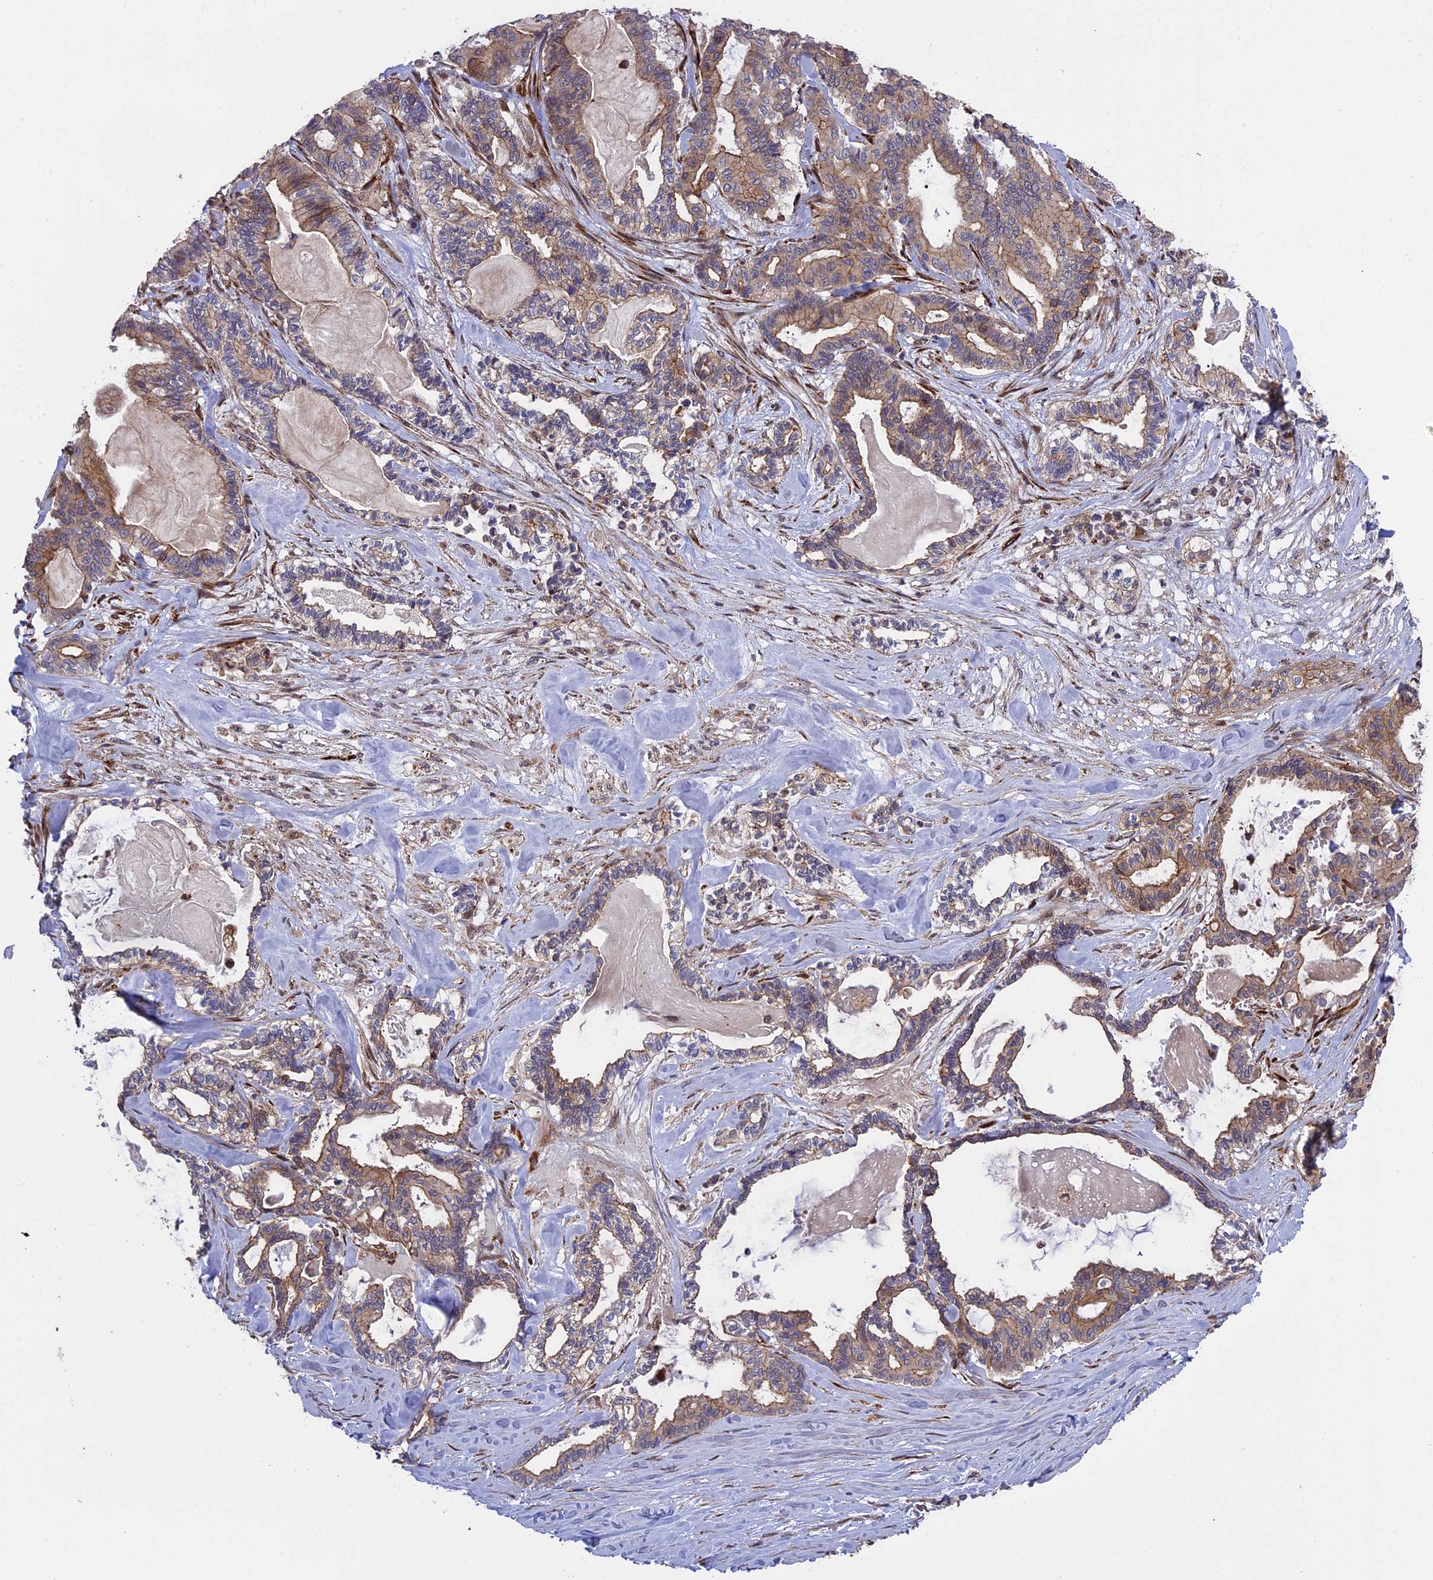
{"staining": {"intensity": "moderate", "quantity": "25%-75%", "location": "cytoplasmic/membranous"}, "tissue": "pancreatic cancer", "cell_type": "Tumor cells", "image_type": "cancer", "snomed": [{"axis": "morphology", "description": "Adenocarcinoma, NOS"}, {"axis": "topography", "description": "Pancreas"}], "caption": "Pancreatic adenocarcinoma stained with DAB immunohistochemistry (IHC) reveals medium levels of moderate cytoplasmic/membranous staining in about 25%-75% of tumor cells.", "gene": "DDX60L", "patient": {"sex": "male", "age": 63}}